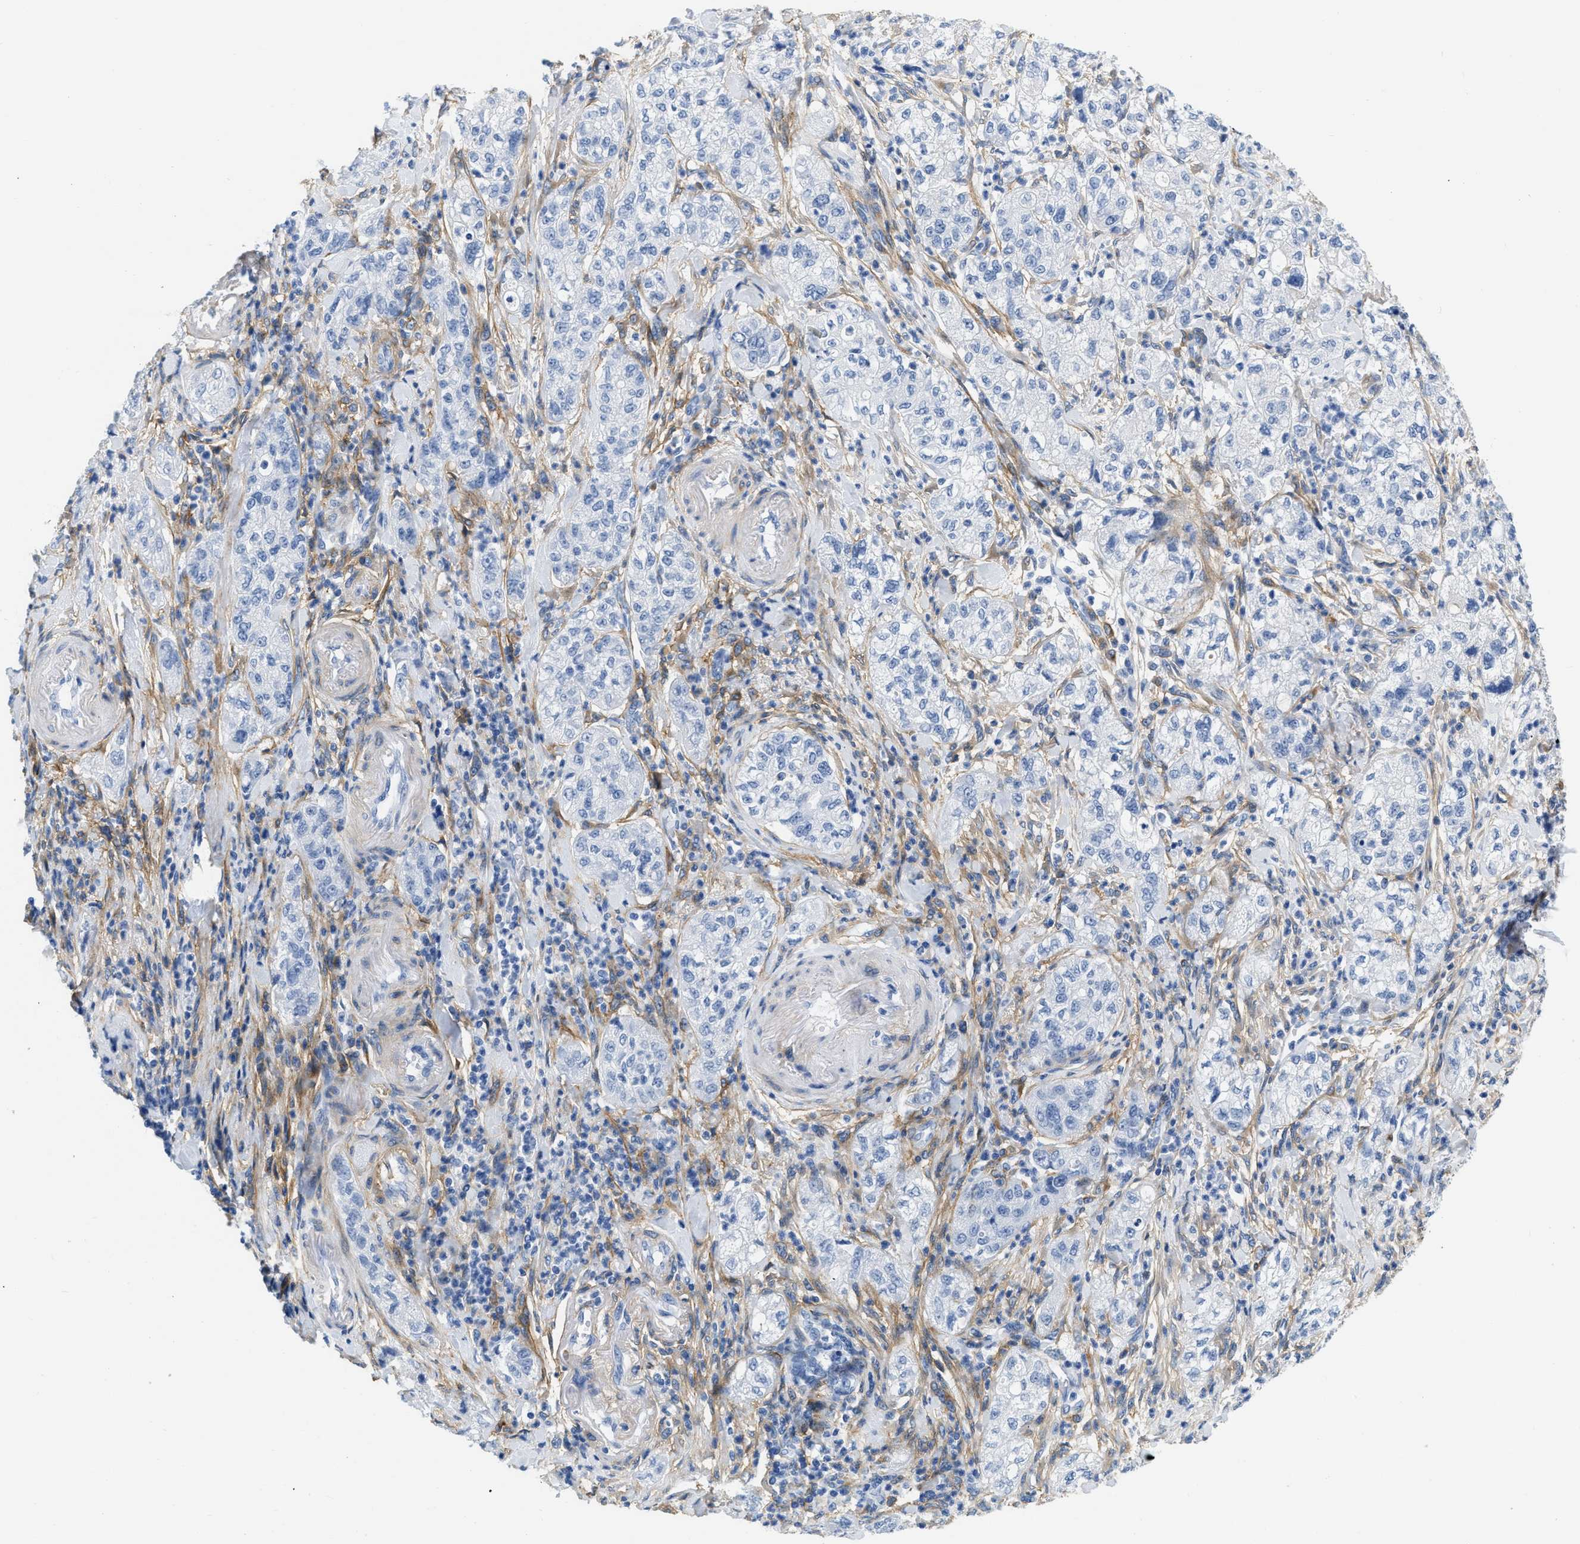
{"staining": {"intensity": "negative", "quantity": "none", "location": "none"}, "tissue": "pancreatic cancer", "cell_type": "Tumor cells", "image_type": "cancer", "snomed": [{"axis": "morphology", "description": "Adenocarcinoma, NOS"}, {"axis": "topography", "description": "Pancreas"}], "caption": "DAB (3,3'-diaminobenzidine) immunohistochemical staining of human pancreatic adenocarcinoma reveals no significant positivity in tumor cells.", "gene": "PDGFRB", "patient": {"sex": "female", "age": 78}}